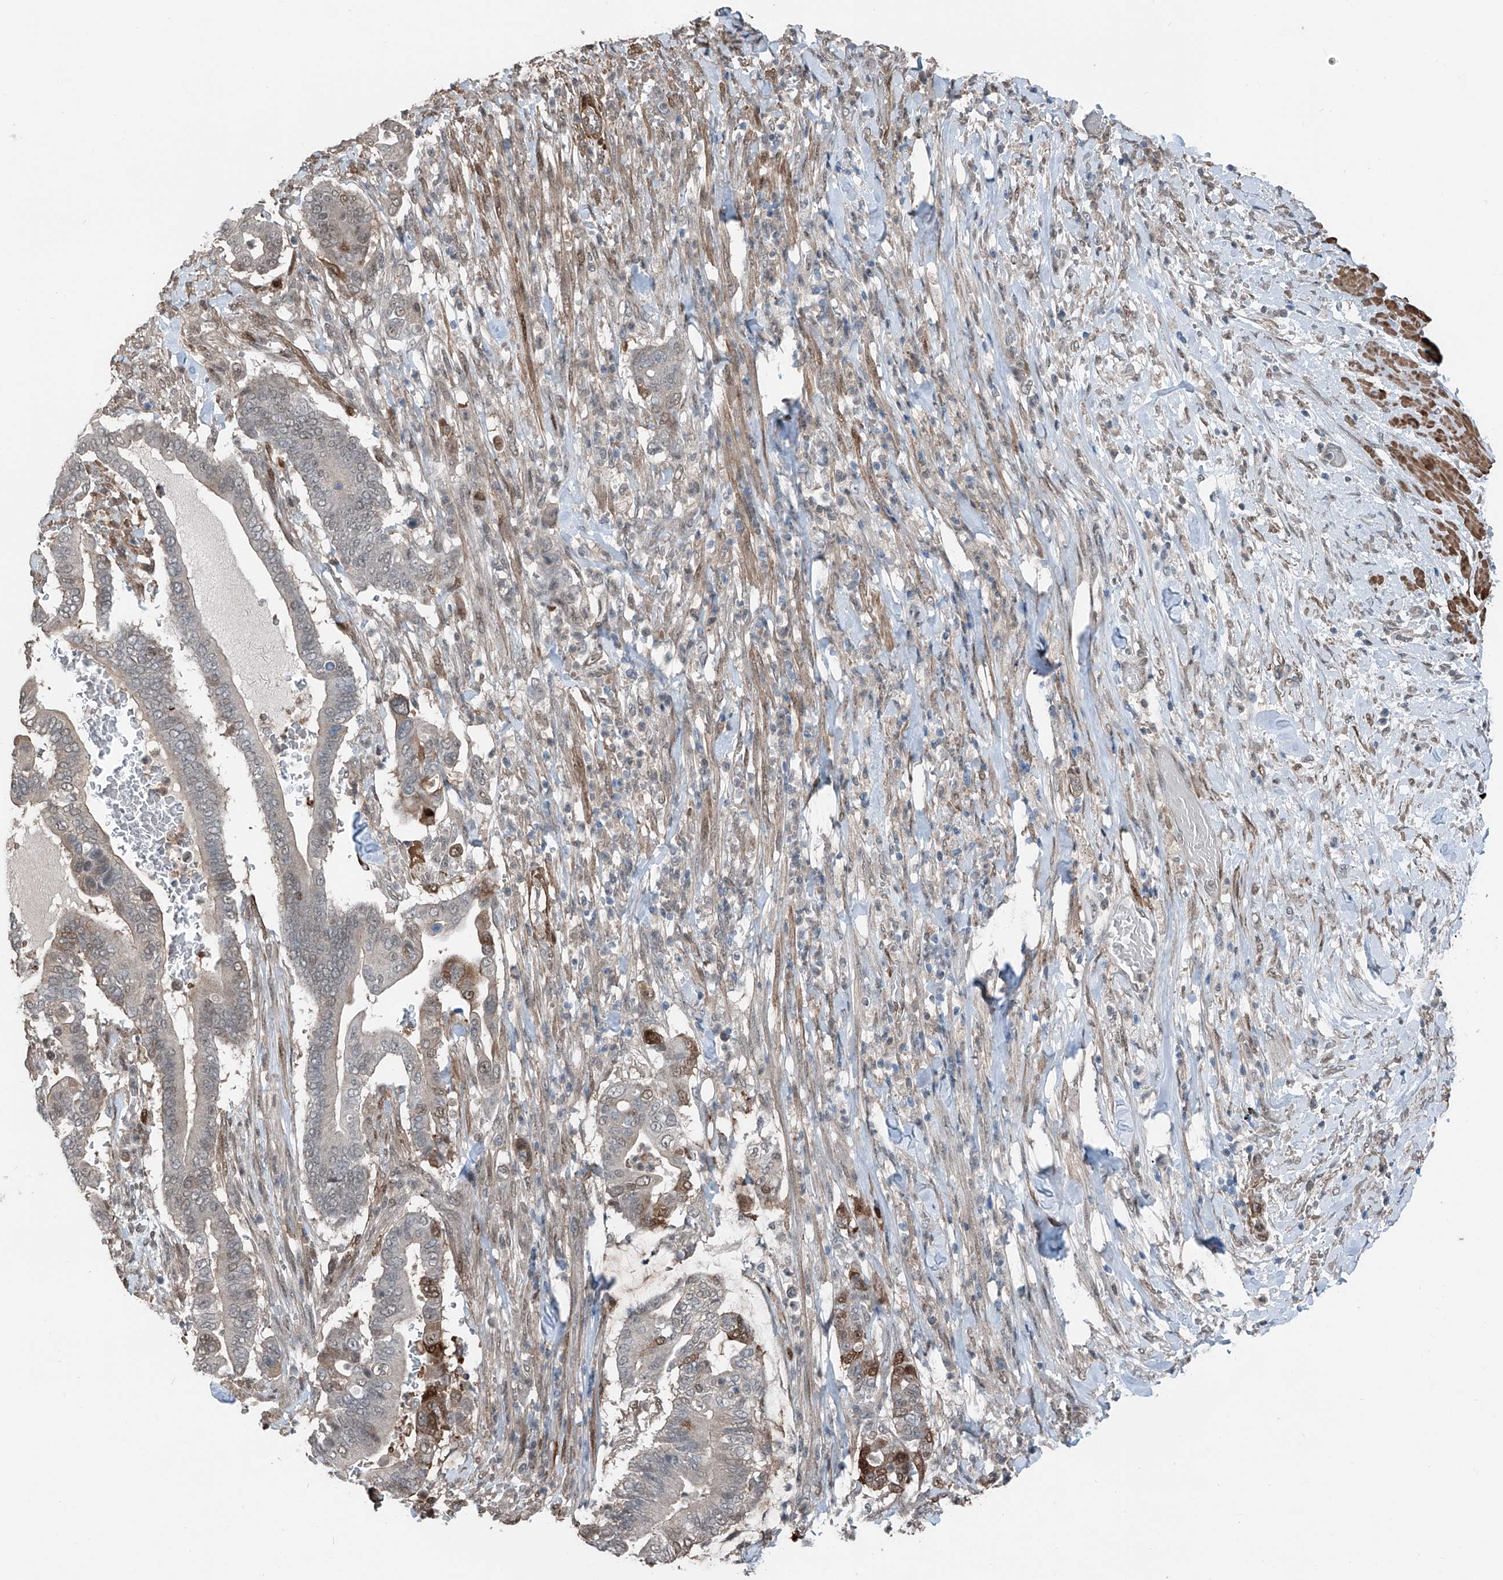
{"staining": {"intensity": "moderate", "quantity": "<25%", "location": "cytoplasmic/membranous,nuclear"}, "tissue": "pancreatic cancer", "cell_type": "Tumor cells", "image_type": "cancer", "snomed": [{"axis": "morphology", "description": "Adenocarcinoma, NOS"}, {"axis": "topography", "description": "Pancreas"}], "caption": "IHC histopathology image of neoplastic tissue: human pancreatic adenocarcinoma stained using IHC reveals low levels of moderate protein expression localized specifically in the cytoplasmic/membranous and nuclear of tumor cells, appearing as a cytoplasmic/membranous and nuclear brown color.", "gene": "HSPA6", "patient": {"sex": "male", "age": 68}}